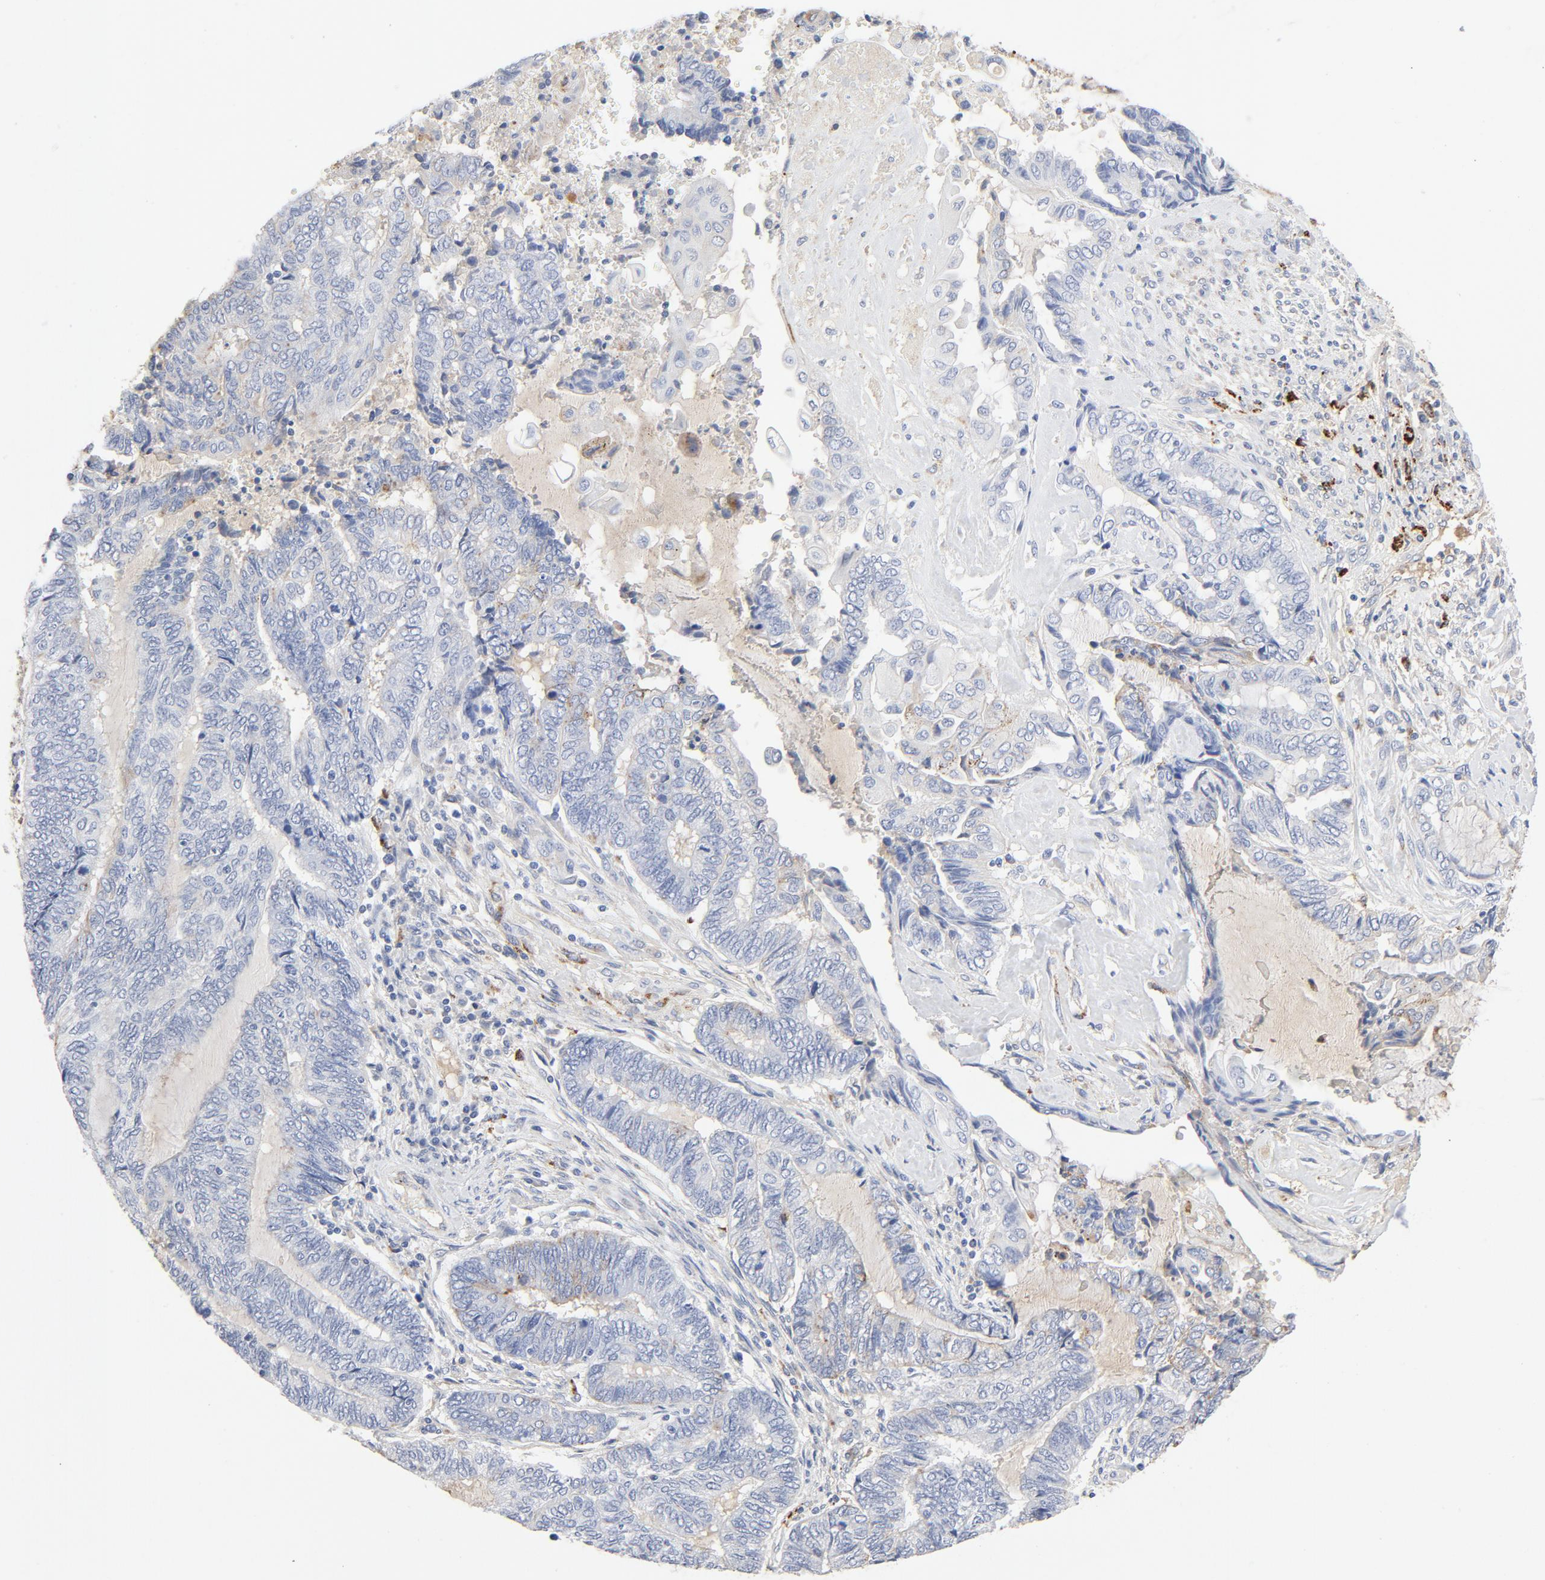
{"staining": {"intensity": "weak", "quantity": "<25%", "location": "cytoplasmic/membranous"}, "tissue": "endometrial cancer", "cell_type": "Tumor cells", "image_type": "cancer", "snomed": [{"axis": "morphology", "description": "Adenocarcinoma, NOS"}, {"axis": "topography", "description": "Uterus"}, {"axis": "topography", "description": "Endometrium"}], "caption": "Protein analysis of adenocarcinoma (endometrial) displays no significant staining in tumor cells.", "gene": "MAGEB17", "patient": {"sex": "female", "age": 70}}